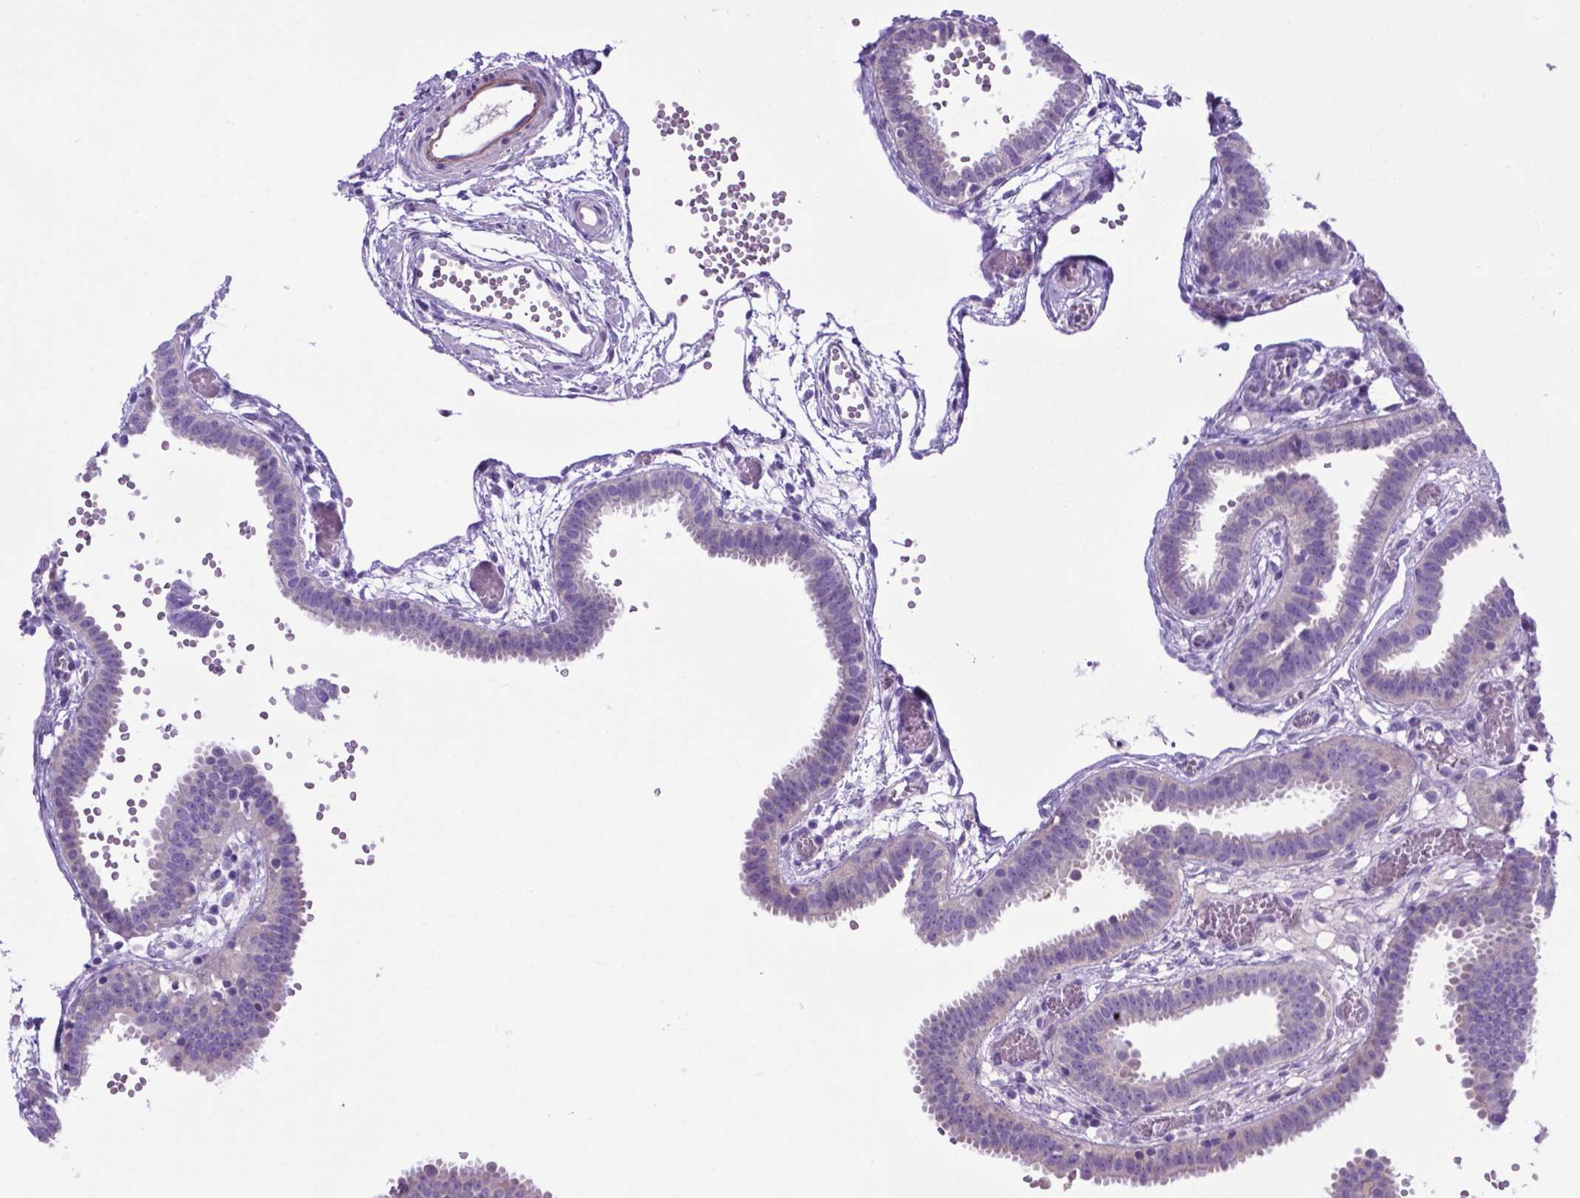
{"staining": {"intensity": "negative", "quantity": "none", "location": "none"}, "tissue": "fallopian tube", "cell_type": "Glandular cells", "image_type": "normal", "snomed": [{"axis": "morphology", "description": "Normal tissue, NOS"}, {"axis": "topography", "description": "Fallopian tube"}], "caption": "A micrograph of human fallopian tube is negative for staining in glandular cells.", "gene": "ADRA2B", "patient": {"sex": "female", "age": 37}}